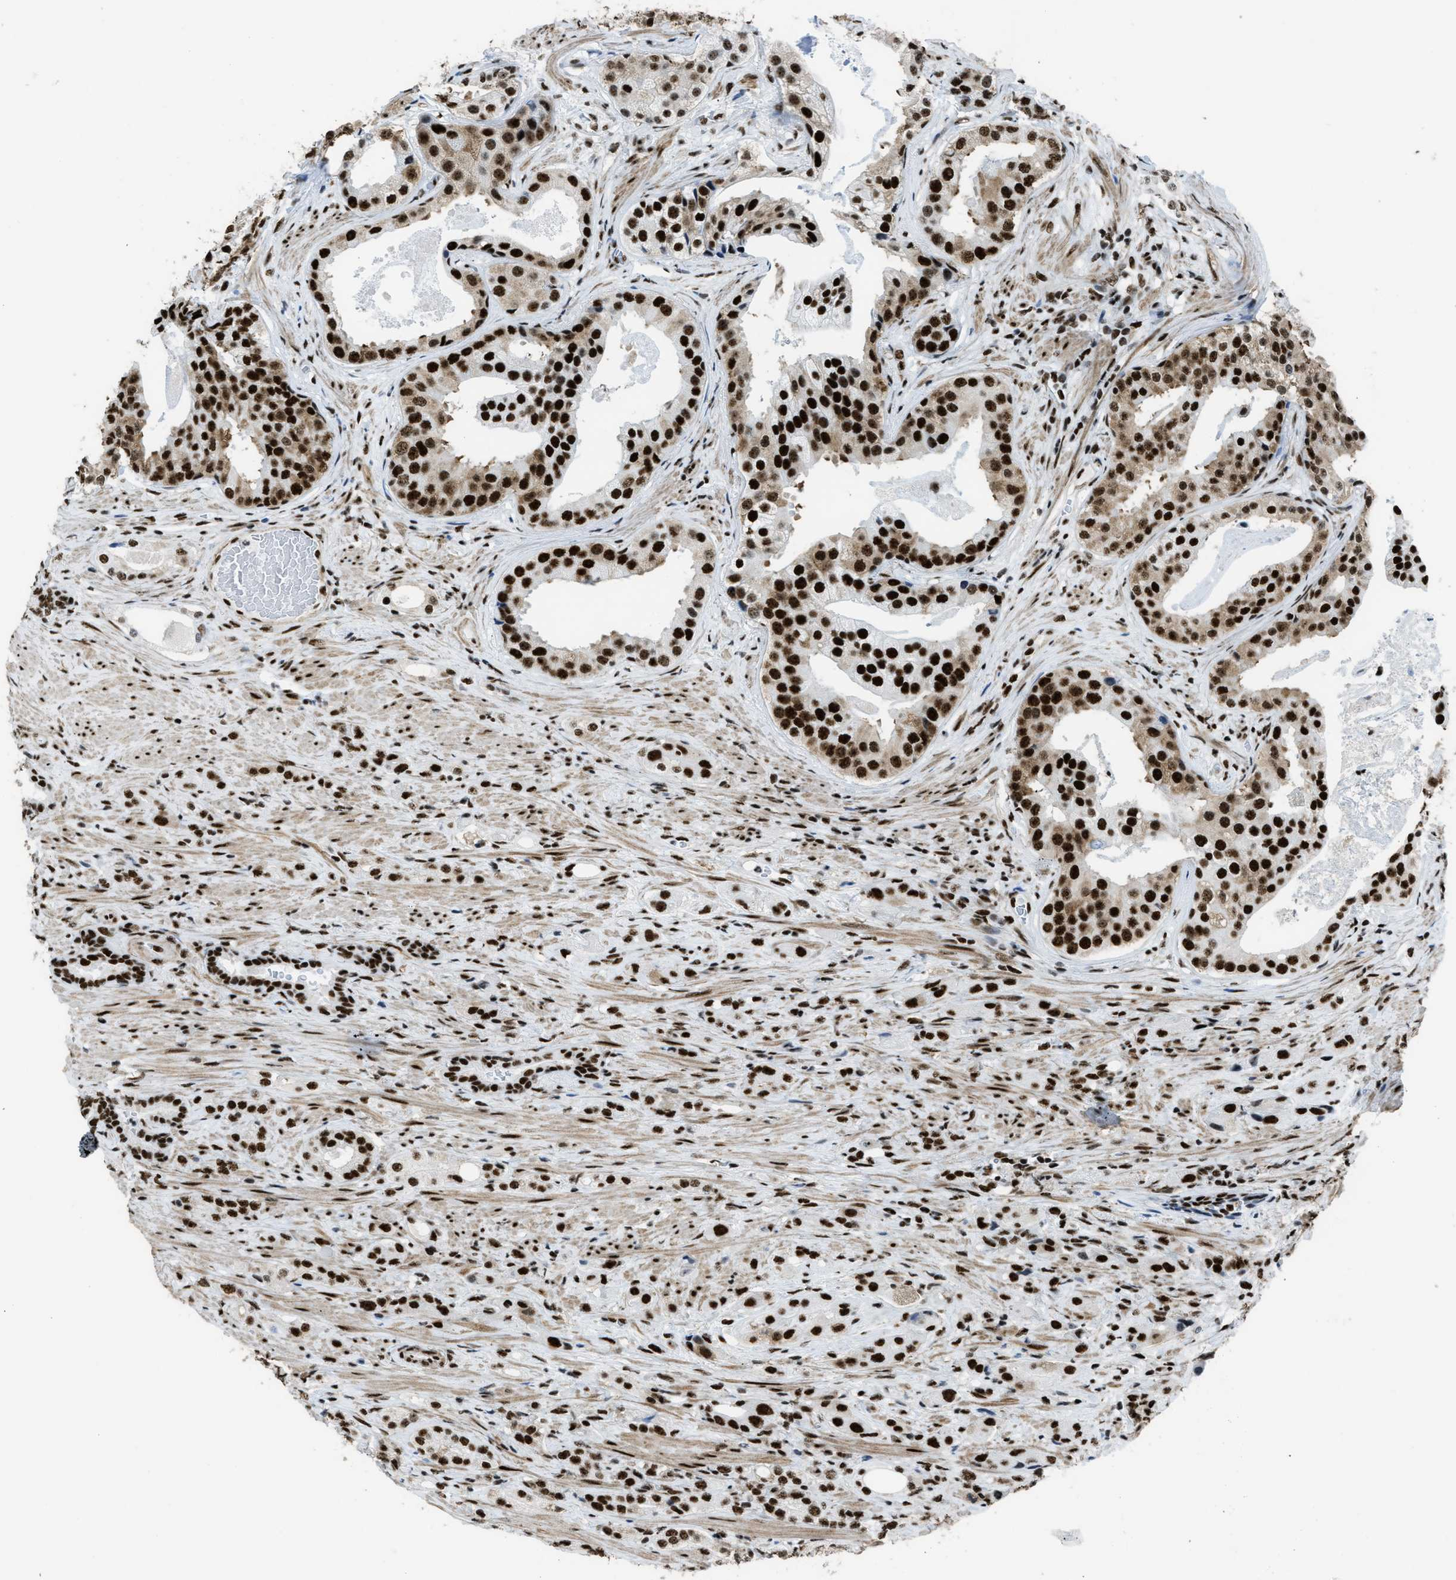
{"staining": {"intensity": "strong", "quantity": ">75%", "location": "nuclear"}, "tissue": "prostate cancer", "cell_type": "Tumor cells", "image_type": "cancer", "snomed": [{"axis": "morphology", "description": "Adenocarcinoma, High grade"}, {"axis": "topography", "description": "Prostate"}], "caption": "Tumor cells demonstrate strong nuclear expression in about >75% of cells in prostate cancer.", "gene": "ZNF207", "patient": {"sex": "male", "age": 71}}